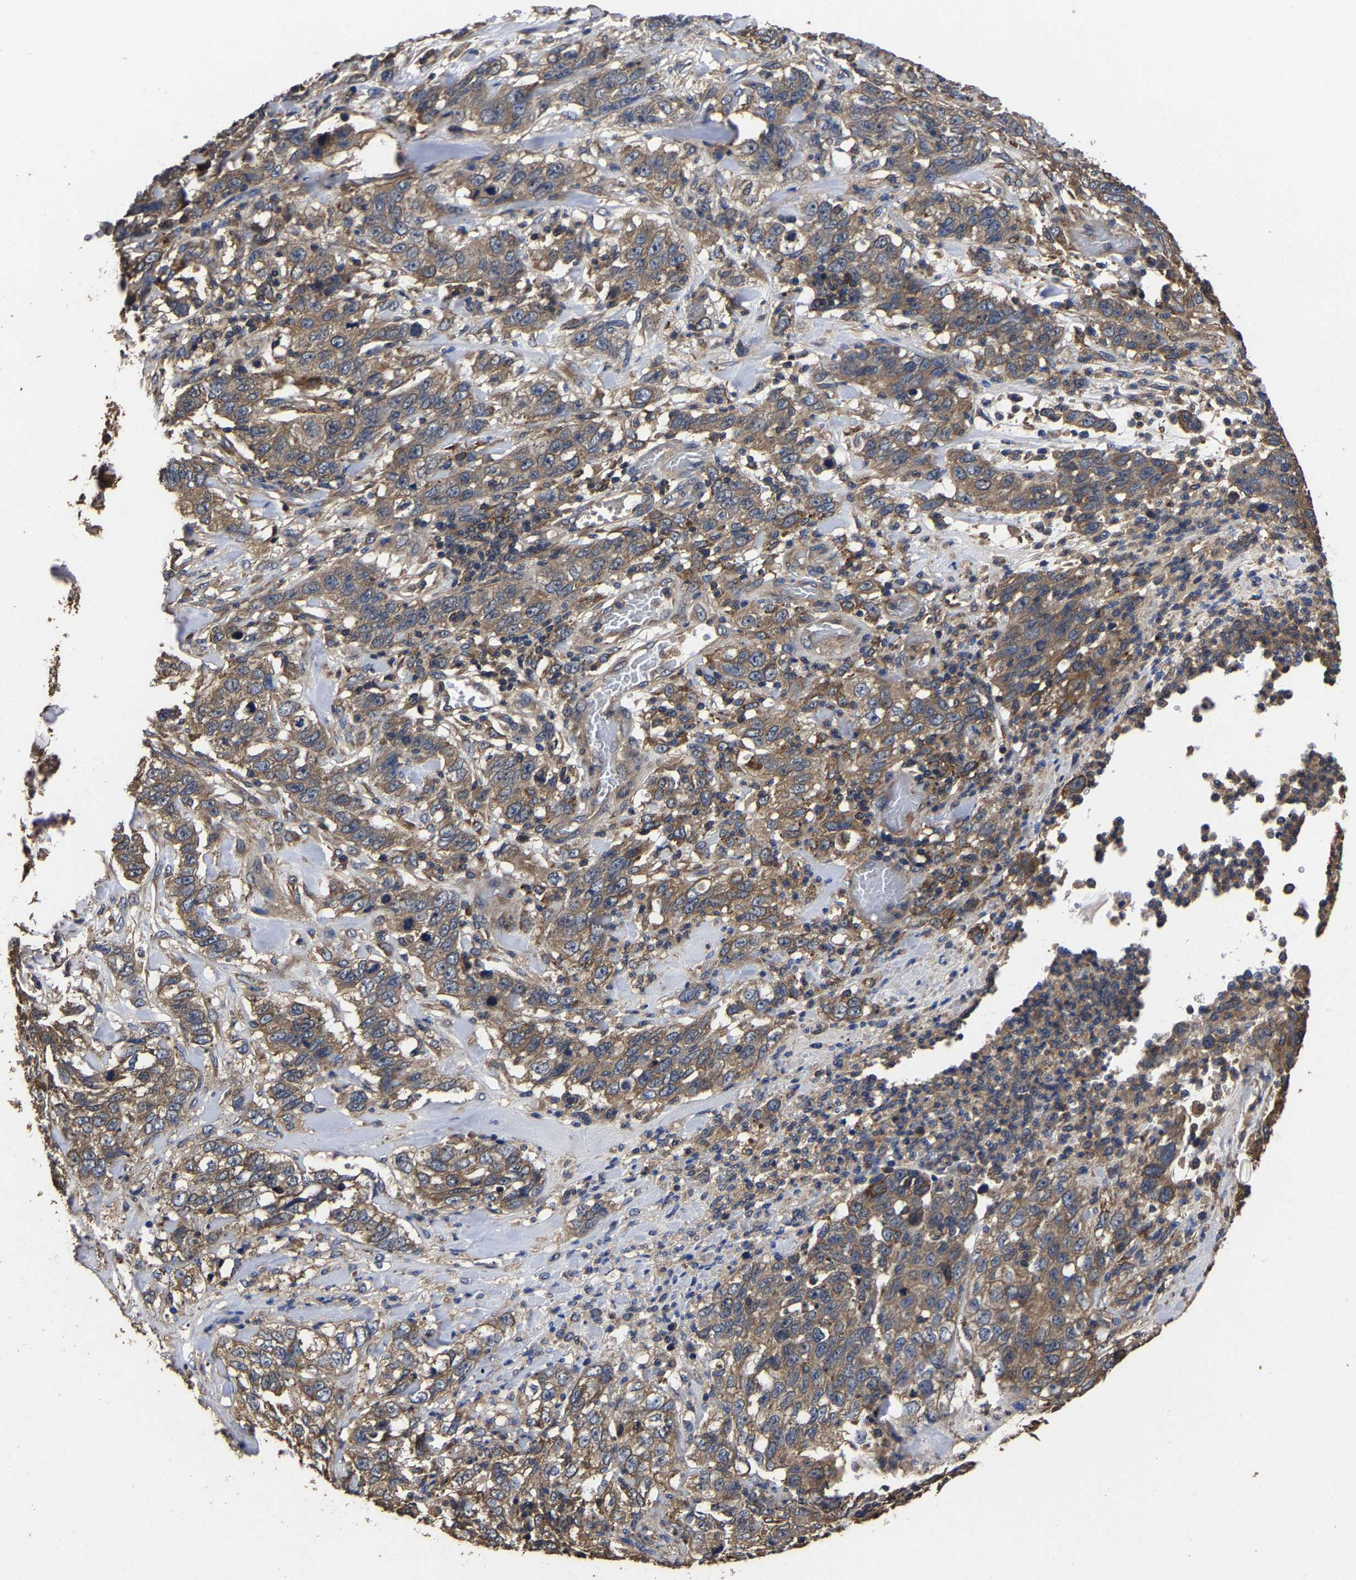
{"staining": {"intensity": "moderate", "quantity": ">75%", "location": "cytoplasmic/membranous"}, "tissue": "stomach cancer", "cell_type": "Tumor cells", "image_type": "cancer", "snomed": [{"axis": "morphology", "description": "Adenocarcinoma, NOS"}, {"axis": "topography", "description": "Stomach"}], "caption": "Stomach adenocarcinoma stained with IHC exhibits moderate cytoplasmic/membranous positivity in approximately >75% of tumor cells.", "gene": "ITCH", "patient": {"sex": "male", "age": 48}}